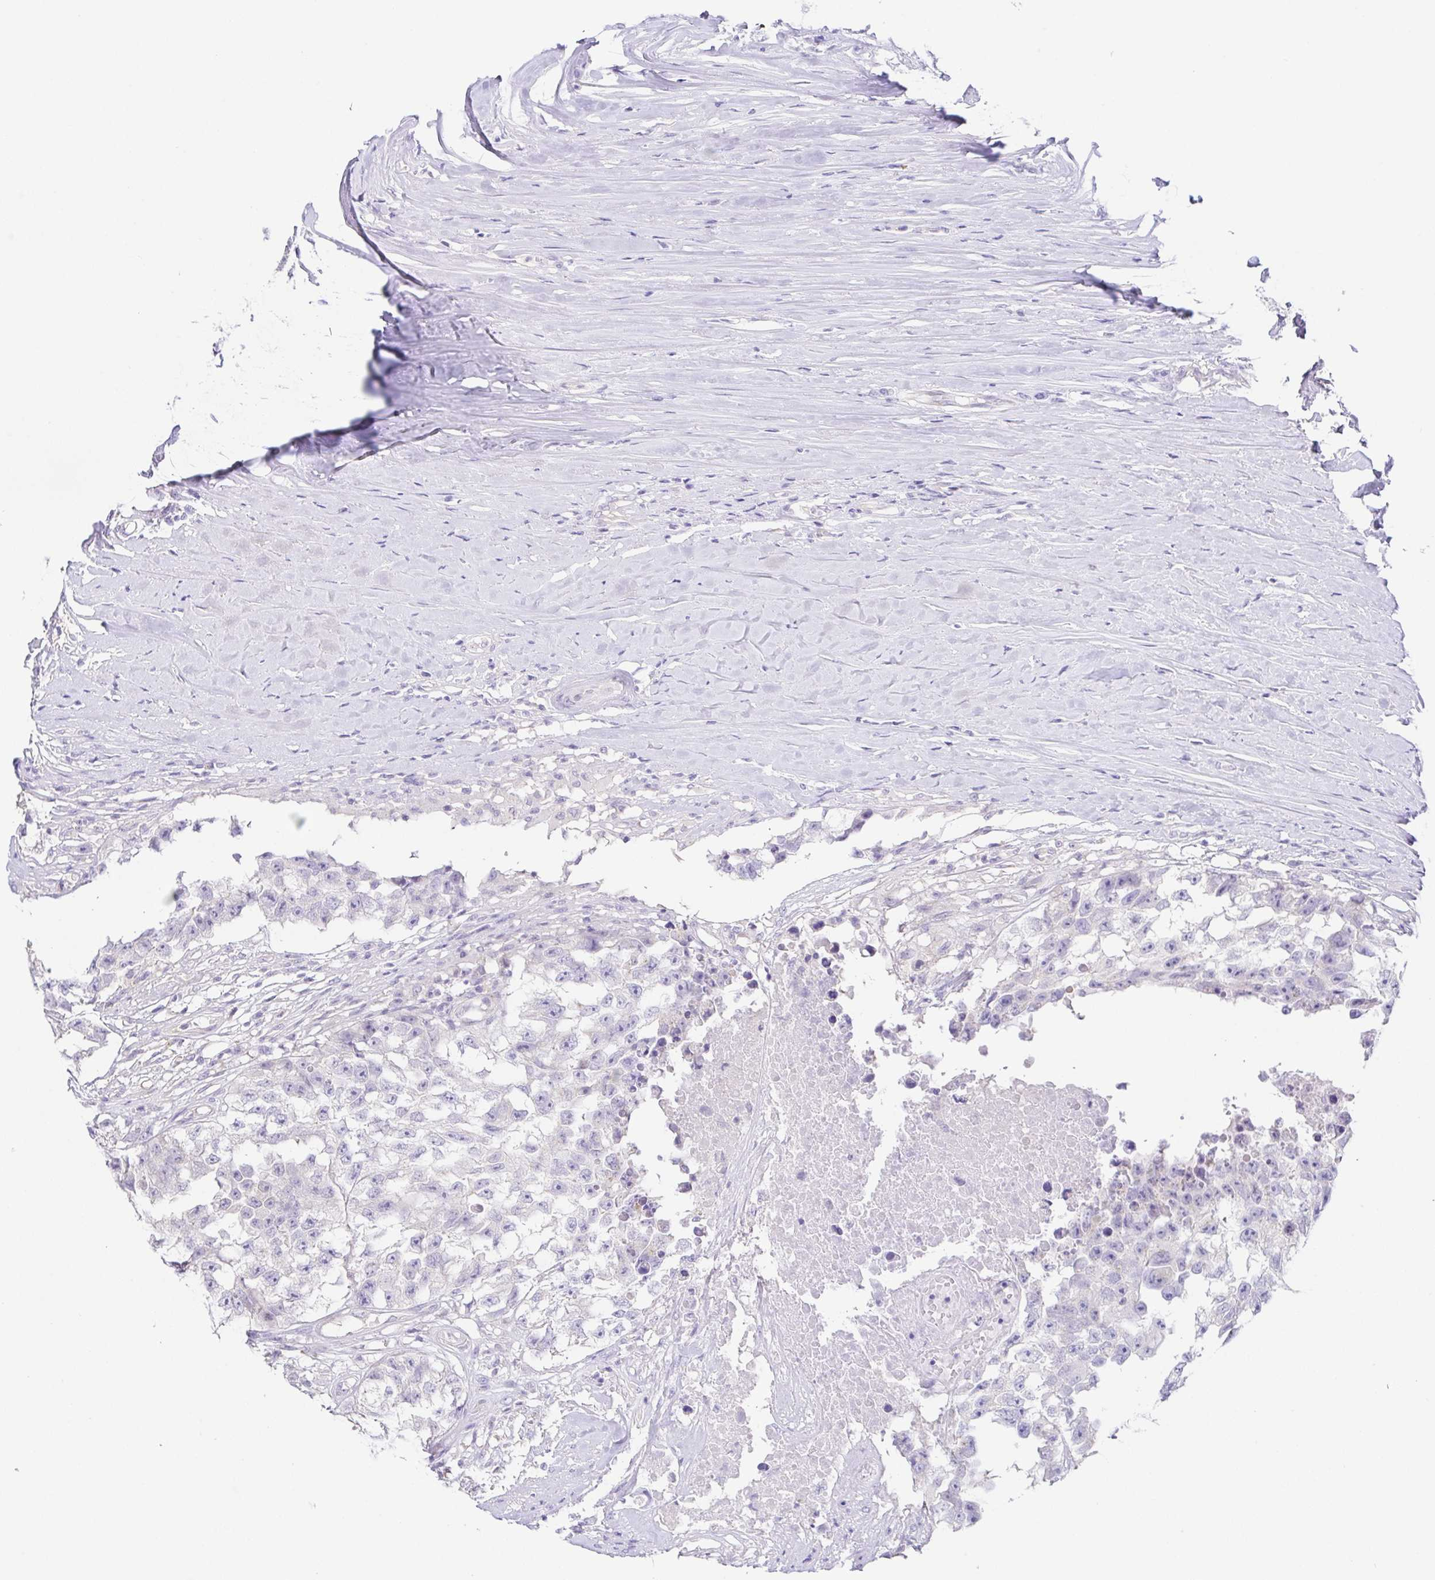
{"staining": {"intensity": "negative", "quantity": "none", "location": "none"}, "tissue": "testis cancer", "cell_type": "Tumor cells", "image_type": "cancer", "snomed": [{"axis": "morphology", "description": "Carcinoma, Embryonal, NOS"}, {"axis": "topography", "description": "Testis"}], "caption": "Micrograph shows no protein expression in tumor cells of testis embryonal carcinoma tissue.", "gene": "KRTDAP", "patient": {"sex": "male", "age": 83}}